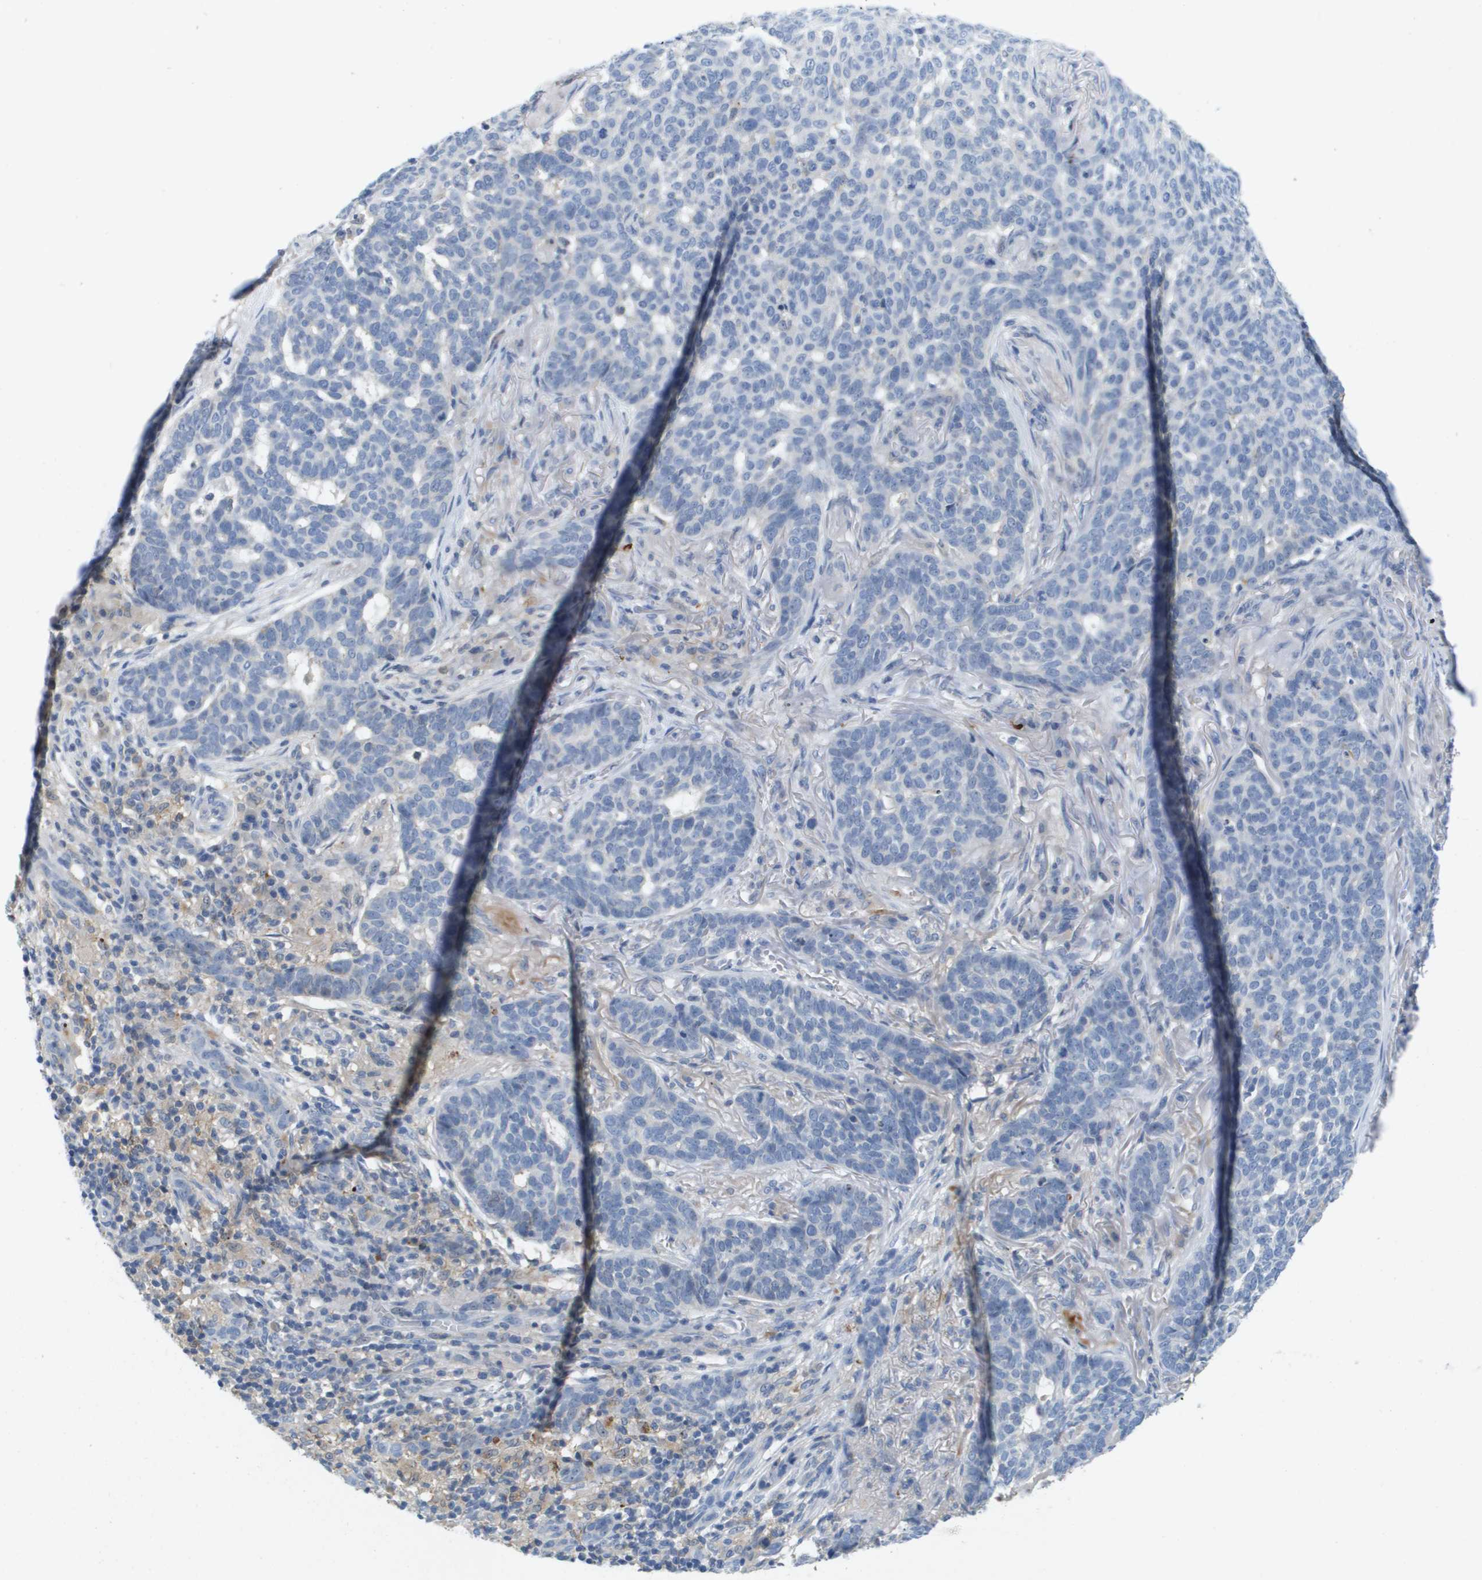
{"staining": {"intensity": "negative", "quantity": "none", "location": "none"}, "tissue": "skin cancer", "cell_type": "Tumor cells", "image_type": "cancer", "snomed": [{"axis": "morphology", "description": "Basal cell carcinoma"}, {"axis": "topography", "description": "Skin"}], "caption": "Immunohistochemistry image of human skin basal cell carcinoma stained for a protein (brown), which reveals no expression in tumor cells.", "gene": "LIPG", "patient": {"sex": "male", "age": 85}}